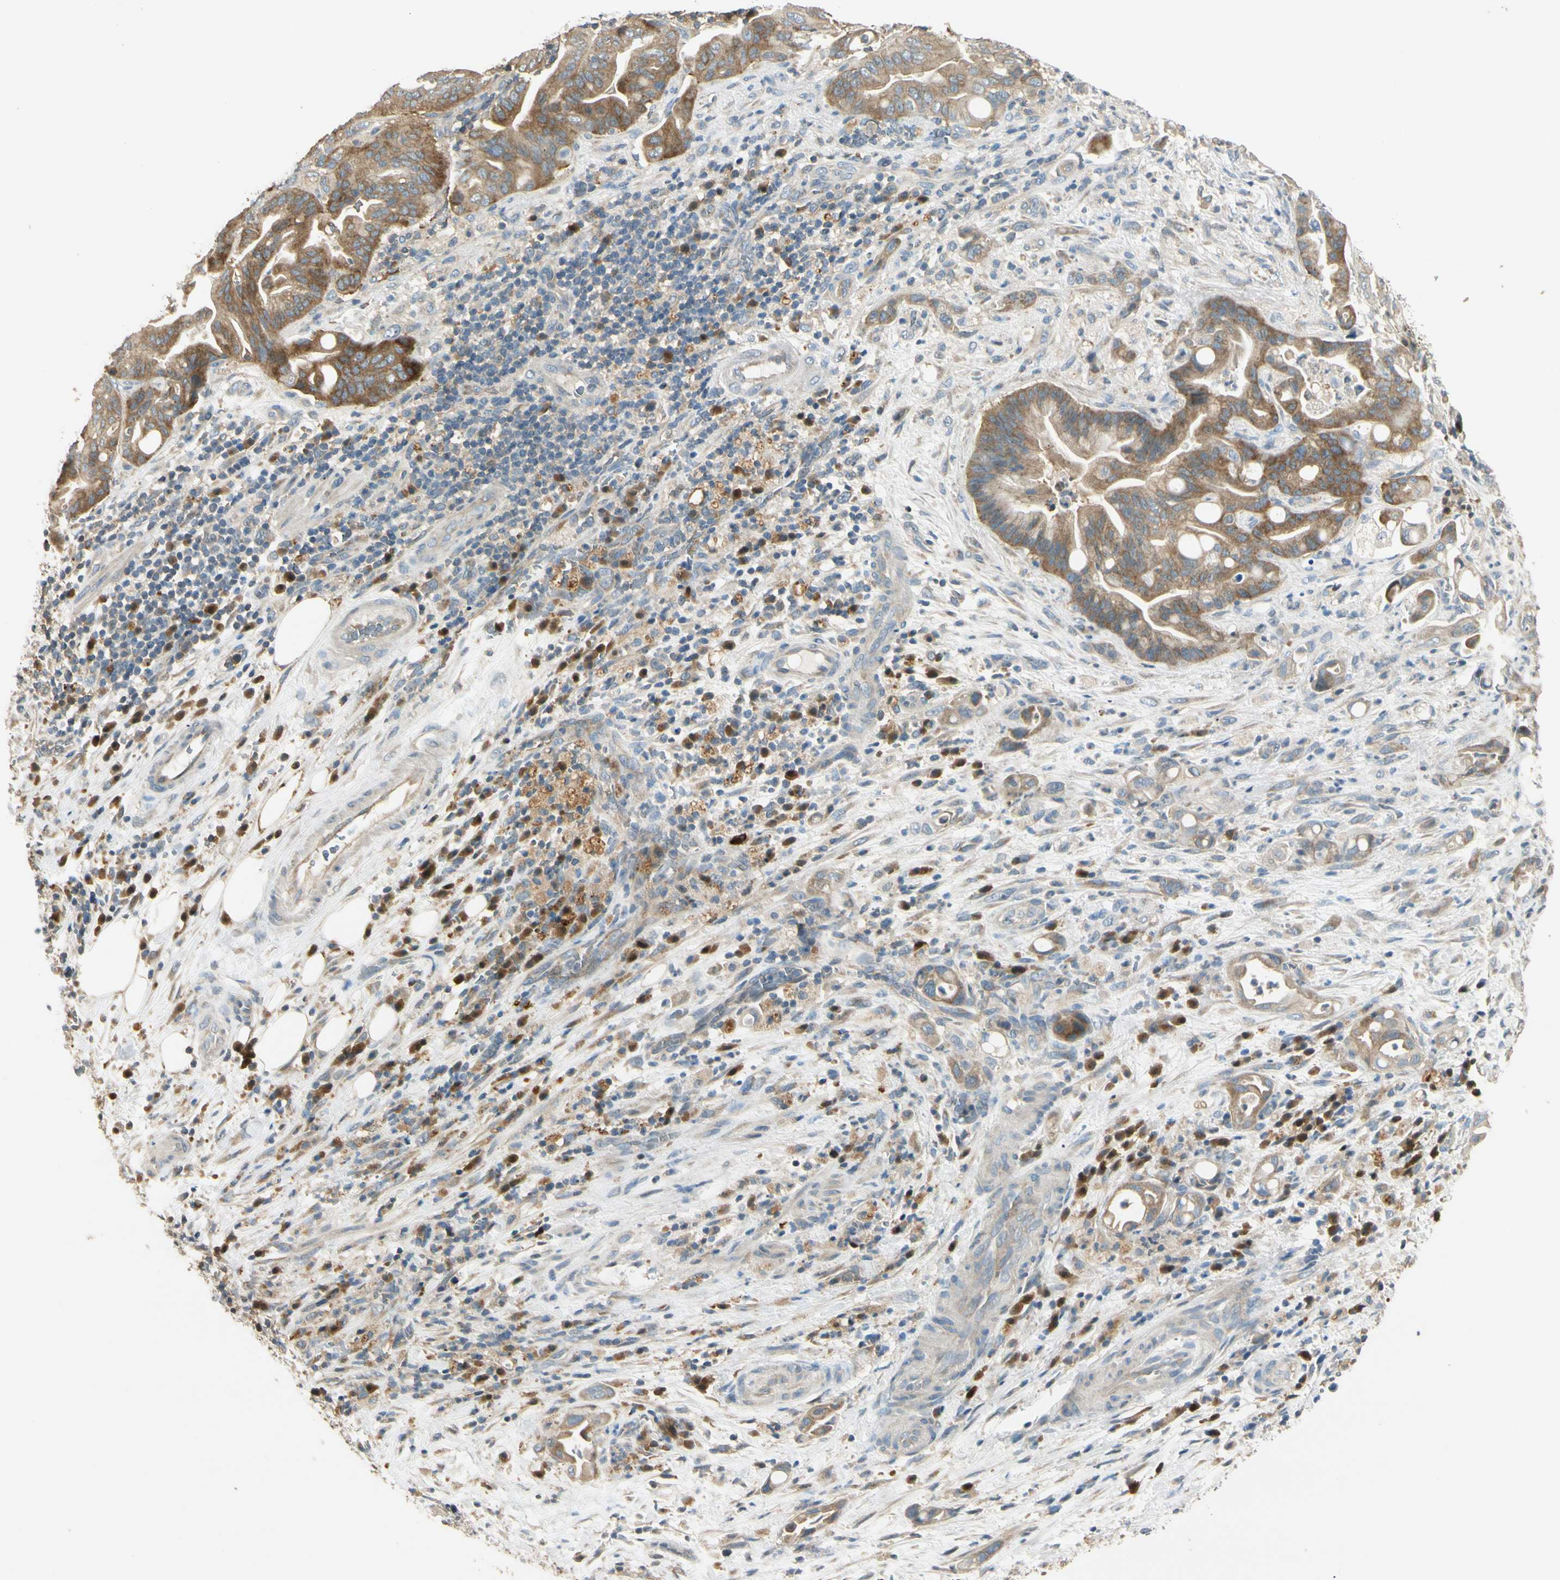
{"staining": {"intensity": "moderate", "quantity": ">75%", "location": "cytoplasmic/membranous"}, "tissue": "liver cancer", "cell_type": "Tumor cells", "image_type": "cancer", "snomed": [{"axis": "morphology", "description": "Cholangiocarcinoma"}, {"axis": "topography", "description": "Liver"}], "caption": "Moderate cytoplasmic/membranous protein staining is identified in about >75% of tumor cells in liver cholangiocarcinoma.", "gene": "PLXNA1", "patient": {"sex": "female", "age": 68}}